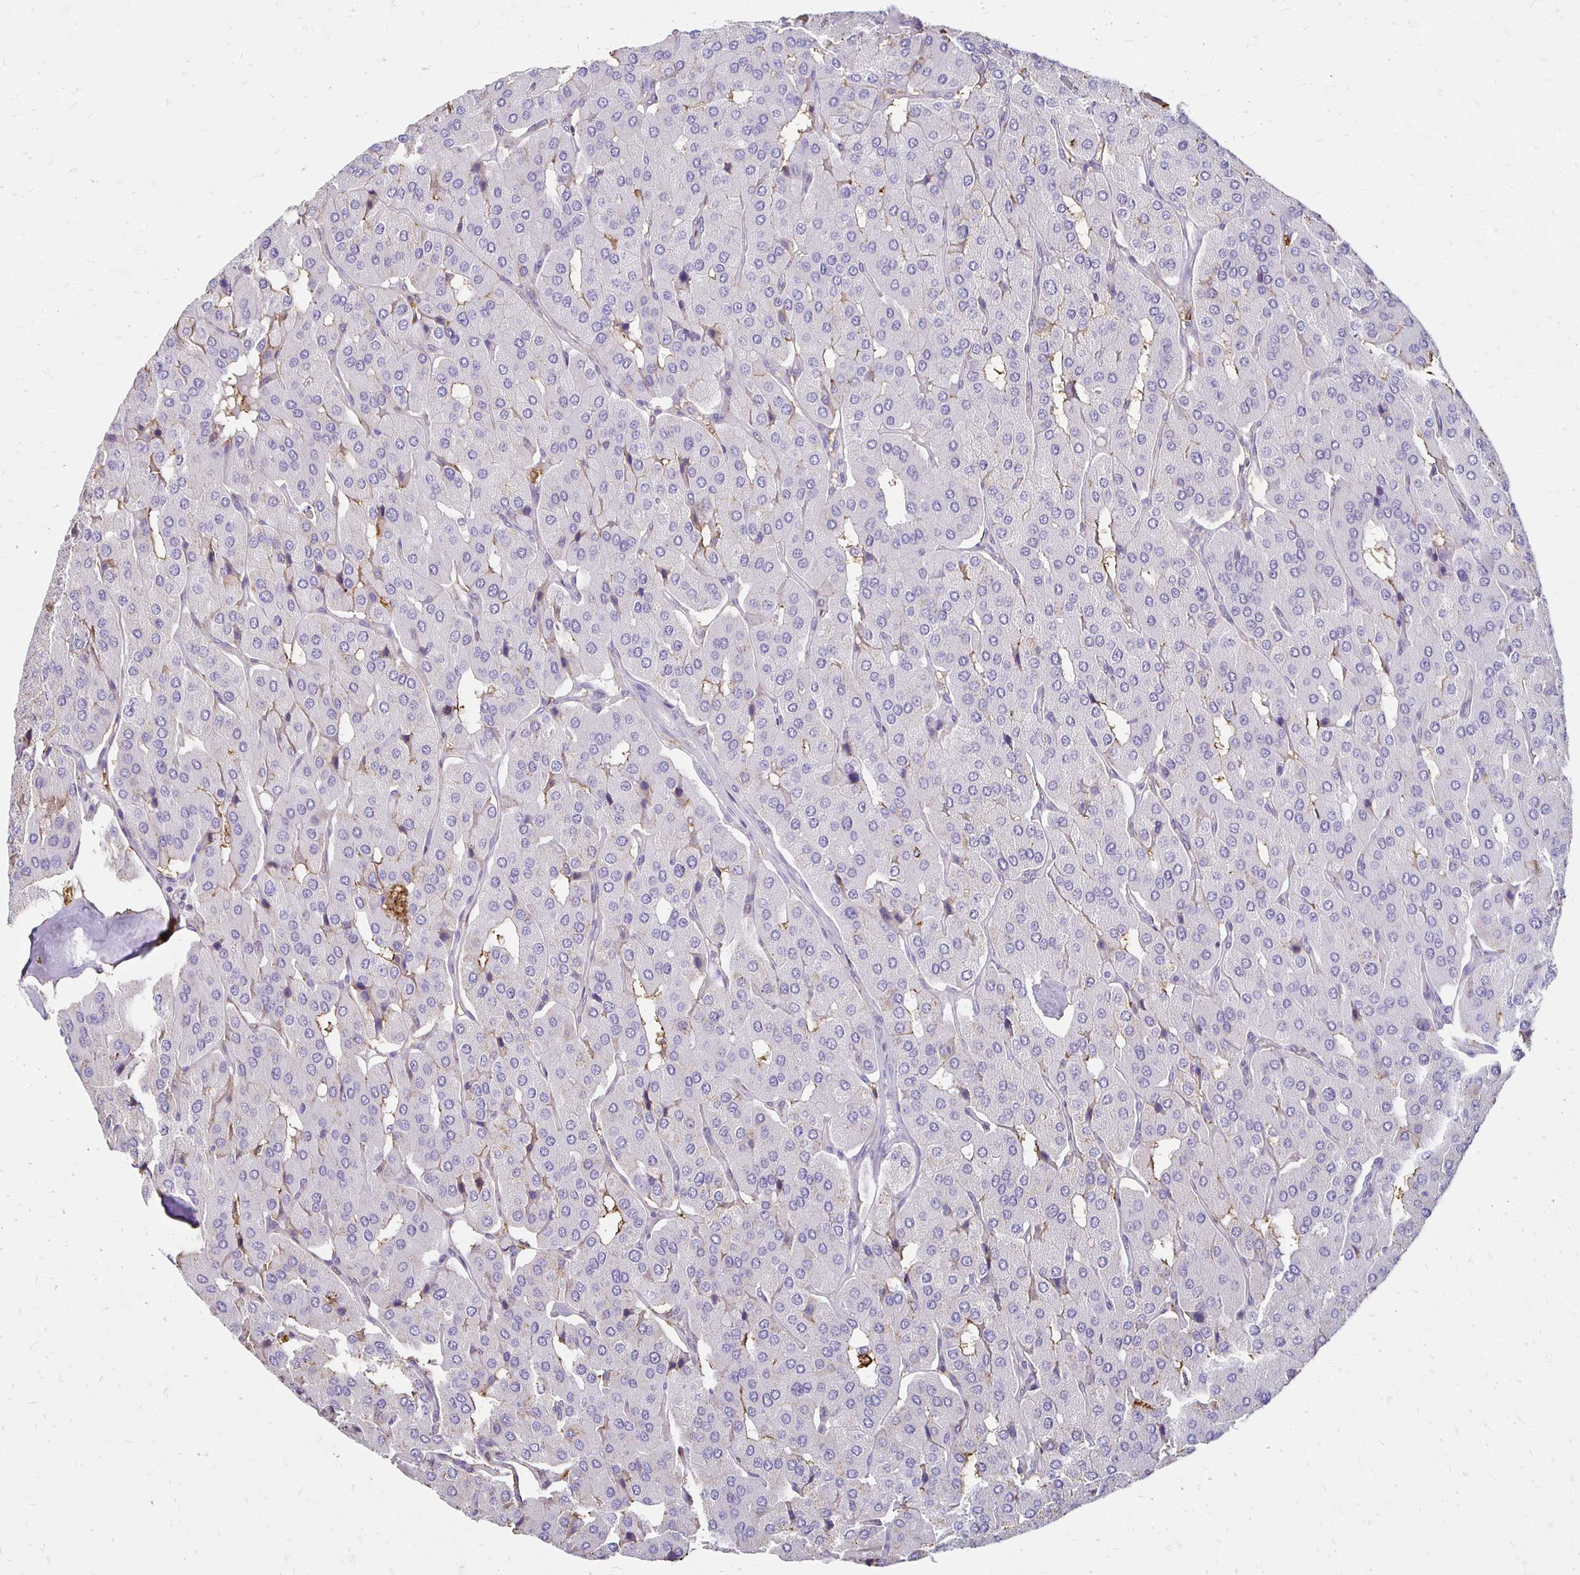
{"staining": {"intensity": "negative", "quantity": "none", "location": "none"}, "tissue": "parathyroid gland", "cell_type": "Glandular cells", "image_type": "normal", "snomed": [{"axis": "morphology", "description": "Normal tissue, NOS"}, {"axis": "morphology", "description": "Adenoma, NOS"}, {"axis": "topography", "description": "Parathyroid gland"}], "caption": "This is an IHC image of normal human parathyroid gland. There is no positivity in glandular cells.", "gene": "TAS1R3", "patient": {"sex": "female", "age": 86}}